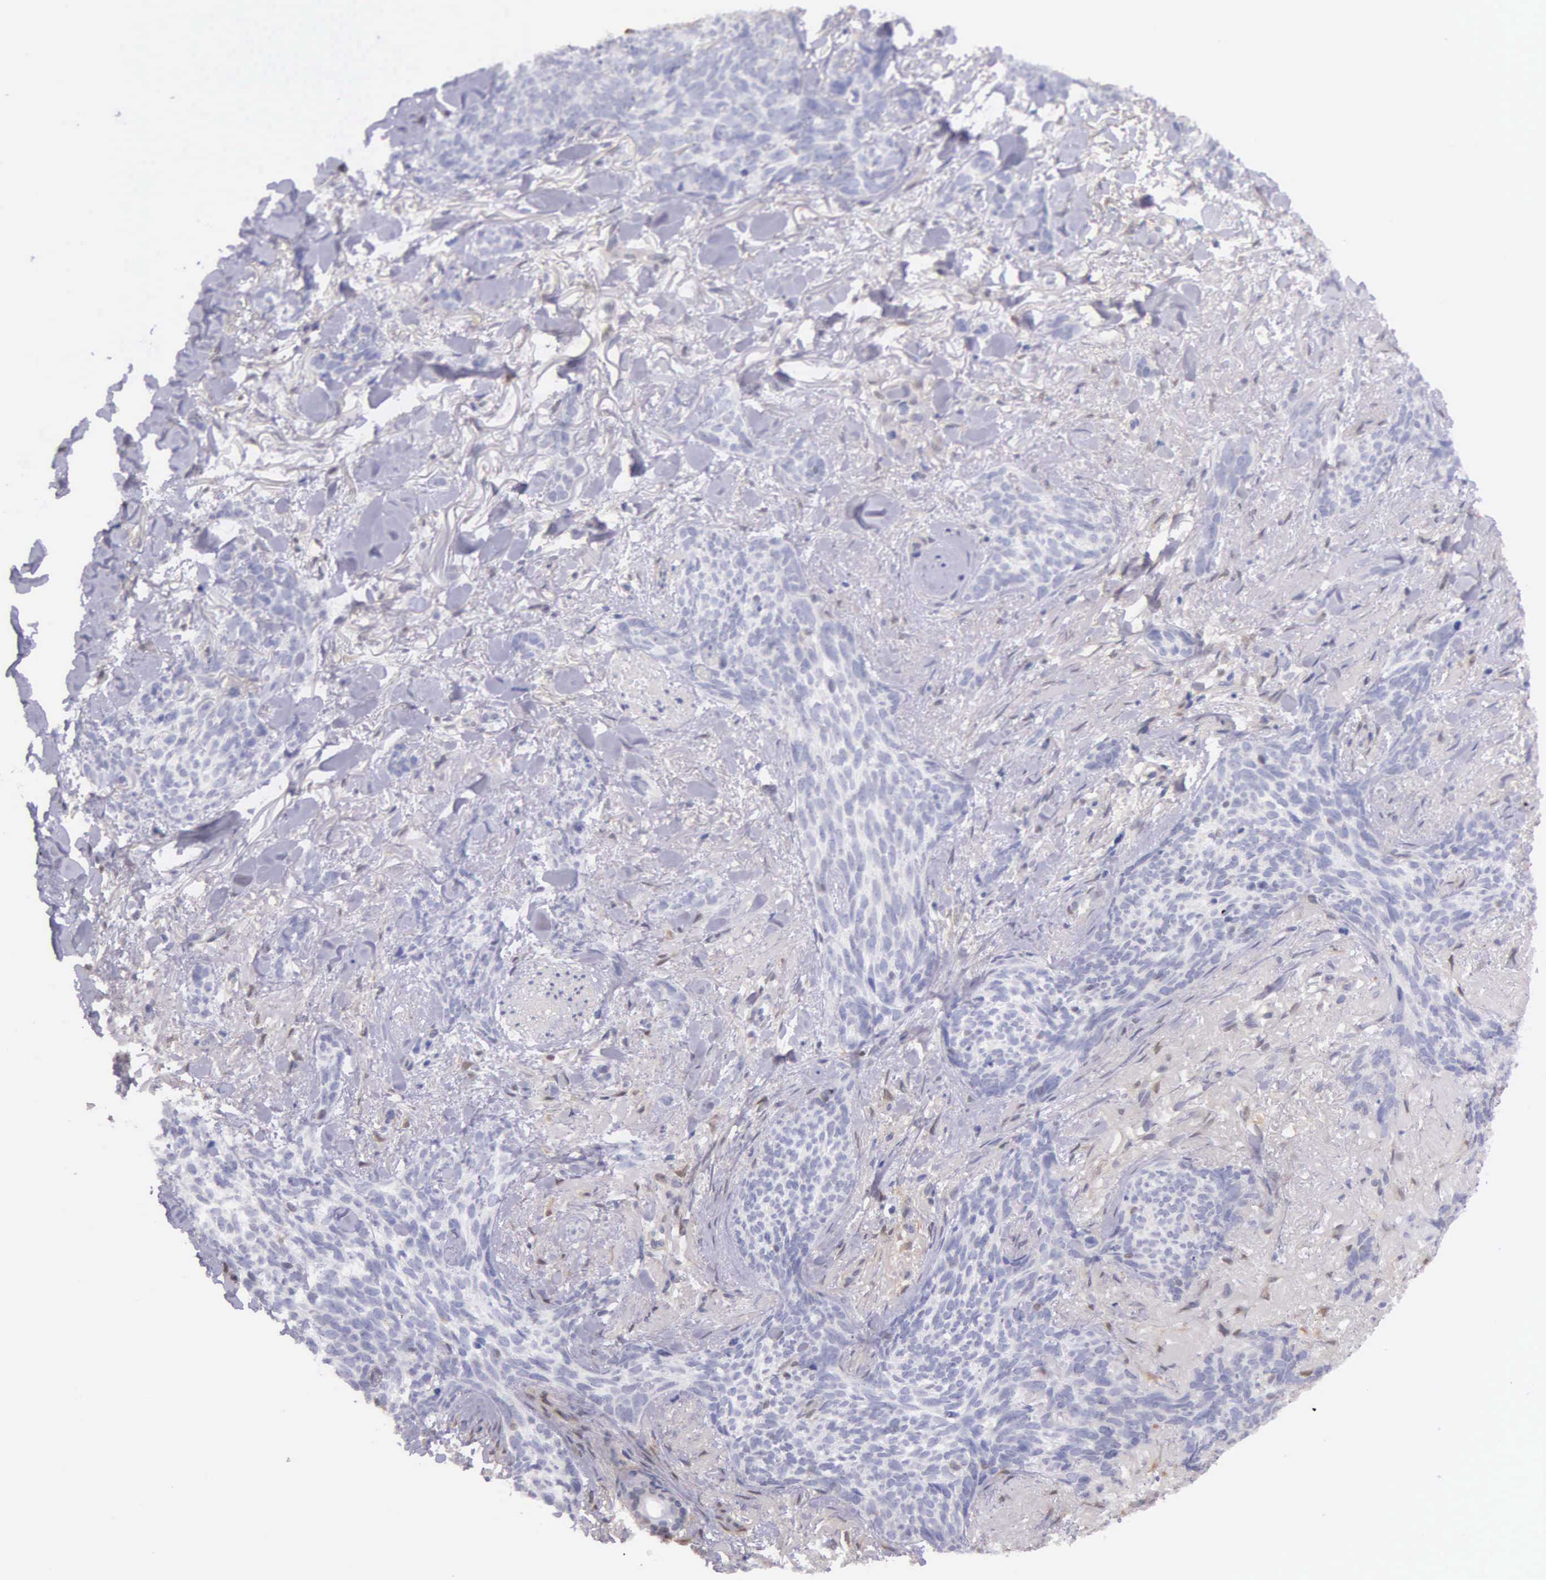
{"staining": {"intensity": "negative", "quantity": "none", "location": "none"}, "tissue": "skin cancer", "cell_type": "Tumor cells", "image_type": "cancer", "snomed": [{"axis": "morphology", "description": "Basal cell carcinoma"}, {"axis": "topography", "description": "Skin"}], "caption": "Tumor cells are negative for brown protein staining in skin cancer (basal cell carcinoma).", "gene": "GSTT2", "patient": {"sex": "female", "age": 81}}